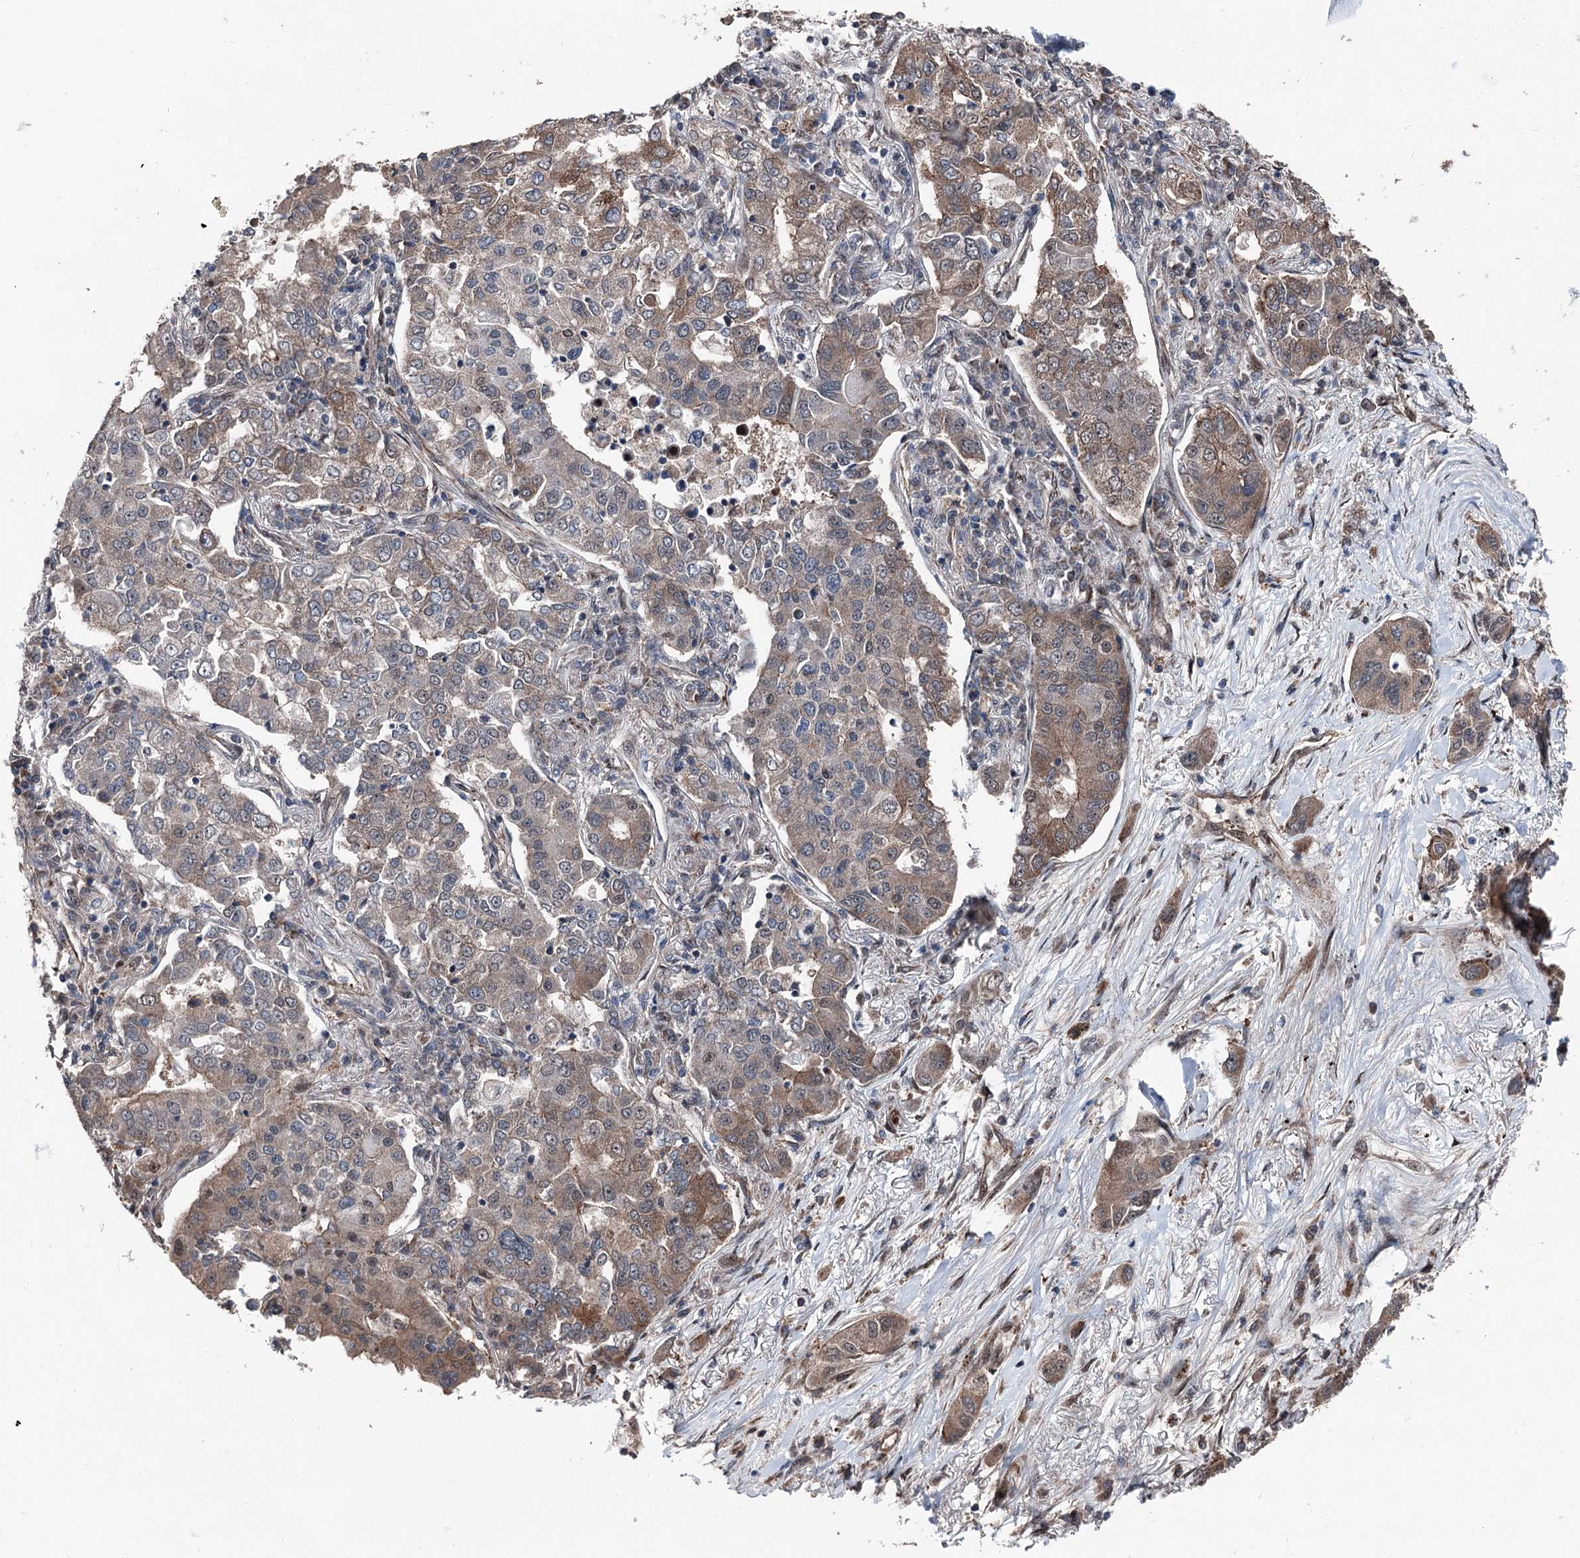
{"staining": {"intensity": "moderate", "quantity": "<25%", "location": "cytoplasmic/membranous"}, "tissue": "lung cancer", "cell_type": "Tumor cells", "image_type": "cancer", "snomed": [{"axis": "morphology", "description": "Adenocarcinoma, NOS"}, {"axis": "topography", "description": "Lung"}], "caption": "Immunohistochemistry (DAB (3,3'-diaminobenzidine)) staining of lung cancer (adenocarcinoma) displays moderate cytoplasmic/membranous protein staining in about <25% of tumor cells.", "gene": "PSMD13", "patient": {"sex": "male", "age": 49}}